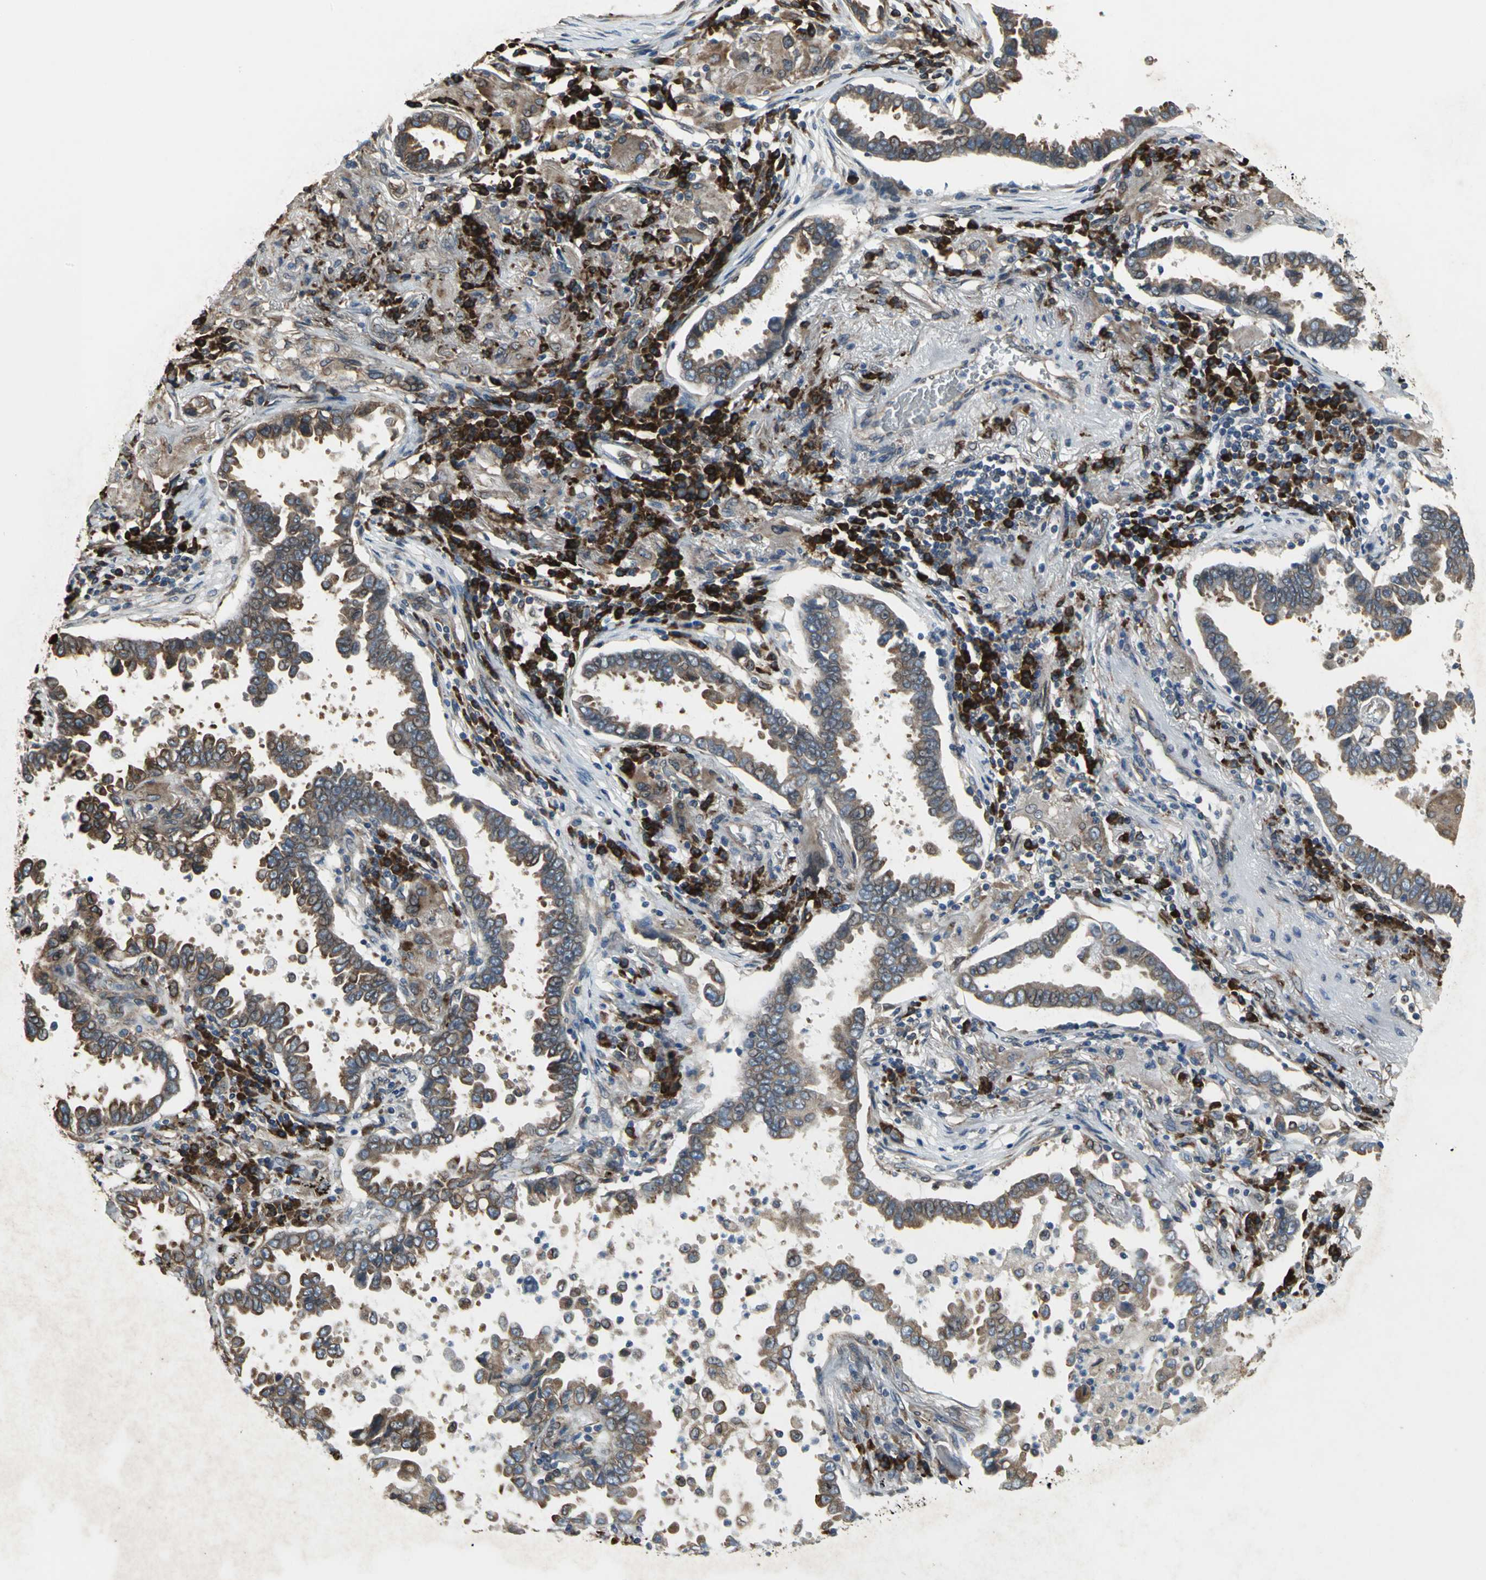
{"staining": {"intensity": "moderate", "quantity": ">75%", "location": "cytoplasmic/membranous"}, "tissue": "lung cancer", "cell_type": "Tumor cells", "image_type": "cancer", "snomed": [{"axis": "morphology", "description": "Normal tissue, NOS"}, {"axis": "morphology", "description": "Inflammation, NOS"}, {"axis": "morphology", "description": "Adenocarcinoma, NOS"}, {"axis": "topography", "description": "Lung"}], "caption": "High-power microscopy captured an immunohistochemistry photomicrograph of lung cancer, revealing moderate cytoplasmic/membranous staining in about >75% of tumor cells.", "gene": "SYVN1", "patient": {"sex": "female", "age": 64}}